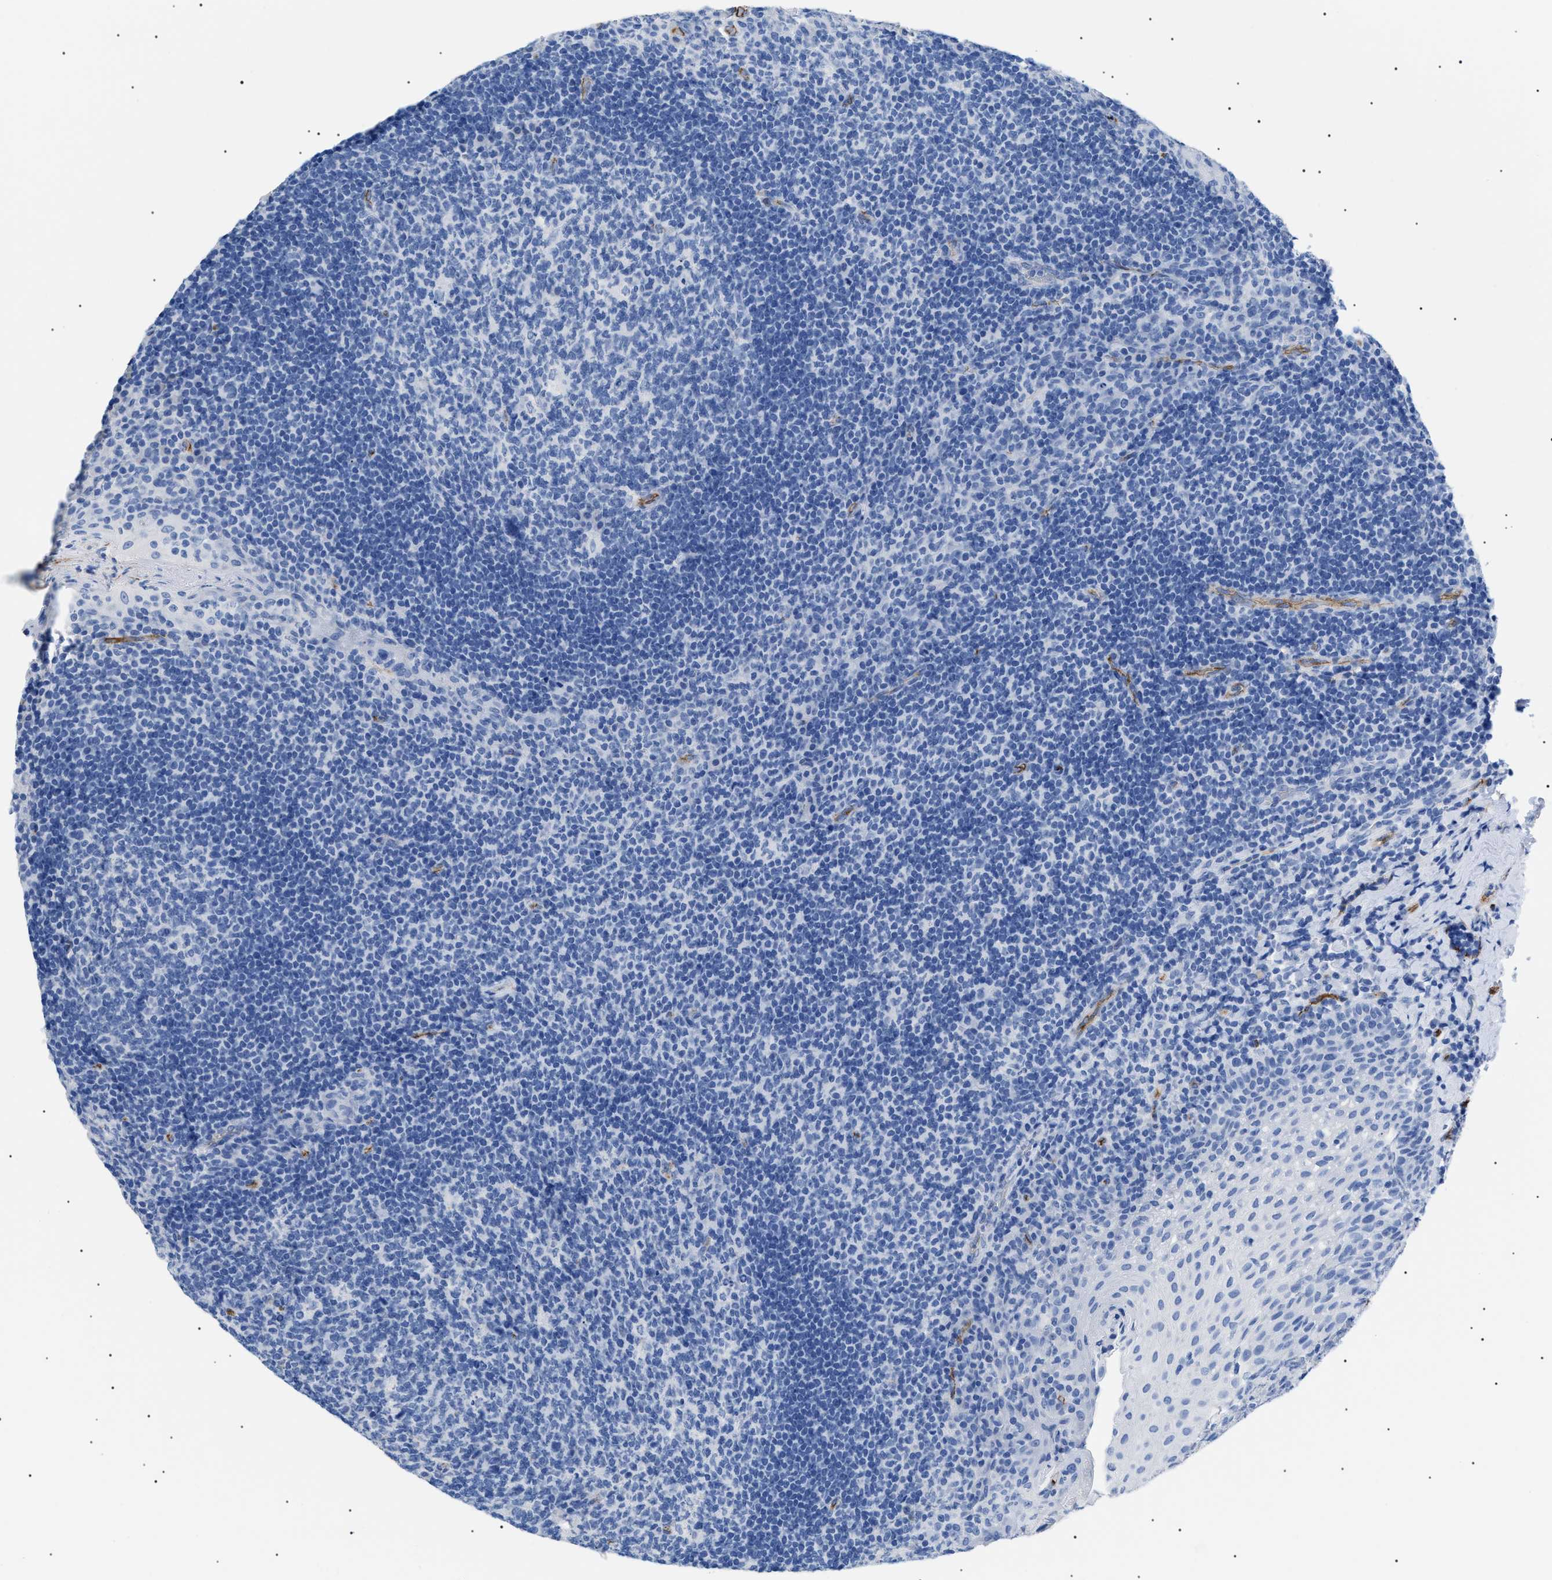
{"staining": {"intensity": "negative", "quantity": "none", "location": "none"}, "tissue": "tonsil", "cell_type": "Germinal center cells", "image_type": "normal", "snomed": [{"axis": "morphology", "description": "Normal tissue, NOS"}, {"axis": "topography", "description": "Tonsil"}], "caption": "Immunohistochemistry photomicrograph of normal human tonsil stained for a protein (brown), which displays no expression in germinal center cells.", "gene": "PODXL", "patient": {"sex": "male", "age": 17}}